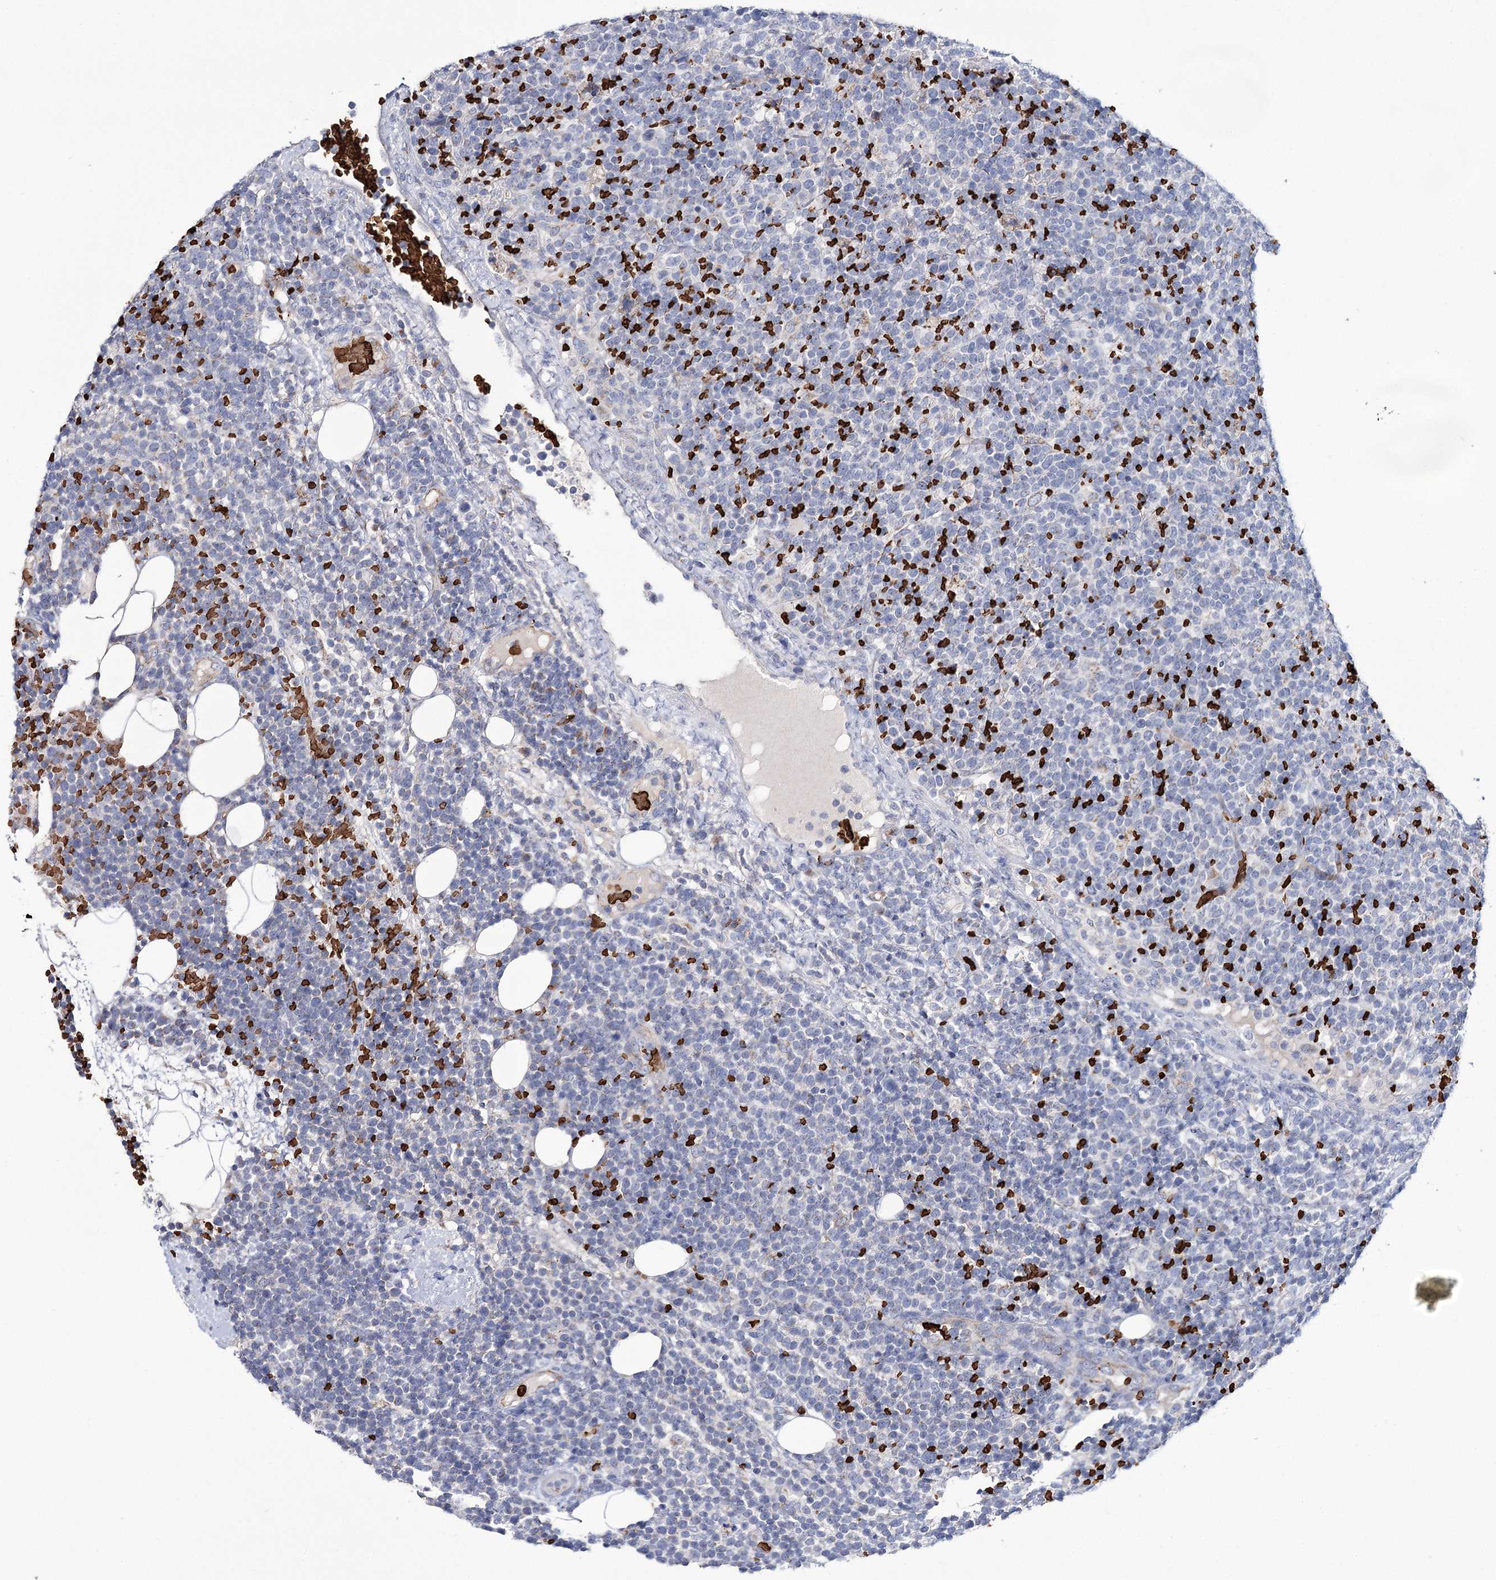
{"staining": {"intensity": "negative", "quantity": "none", "location": "none"}, "tissue": "lymphoma", "cell_type": "Tumor cells", "image_type": "cancer", "snomed": [{"axis": "morphology", "description": "Malignant lymphoma, non-Hodgkin's type, High grade"}, {"axis": "topography", "description": "Lymph node"}], "caption": "The IHC image has no significant staining in tumor cells of high-grade malignant lymphoma, non-Hodgkin's type tissue.", "gene": "GBF1", "patient": {"sex": "male", "age": 61}}